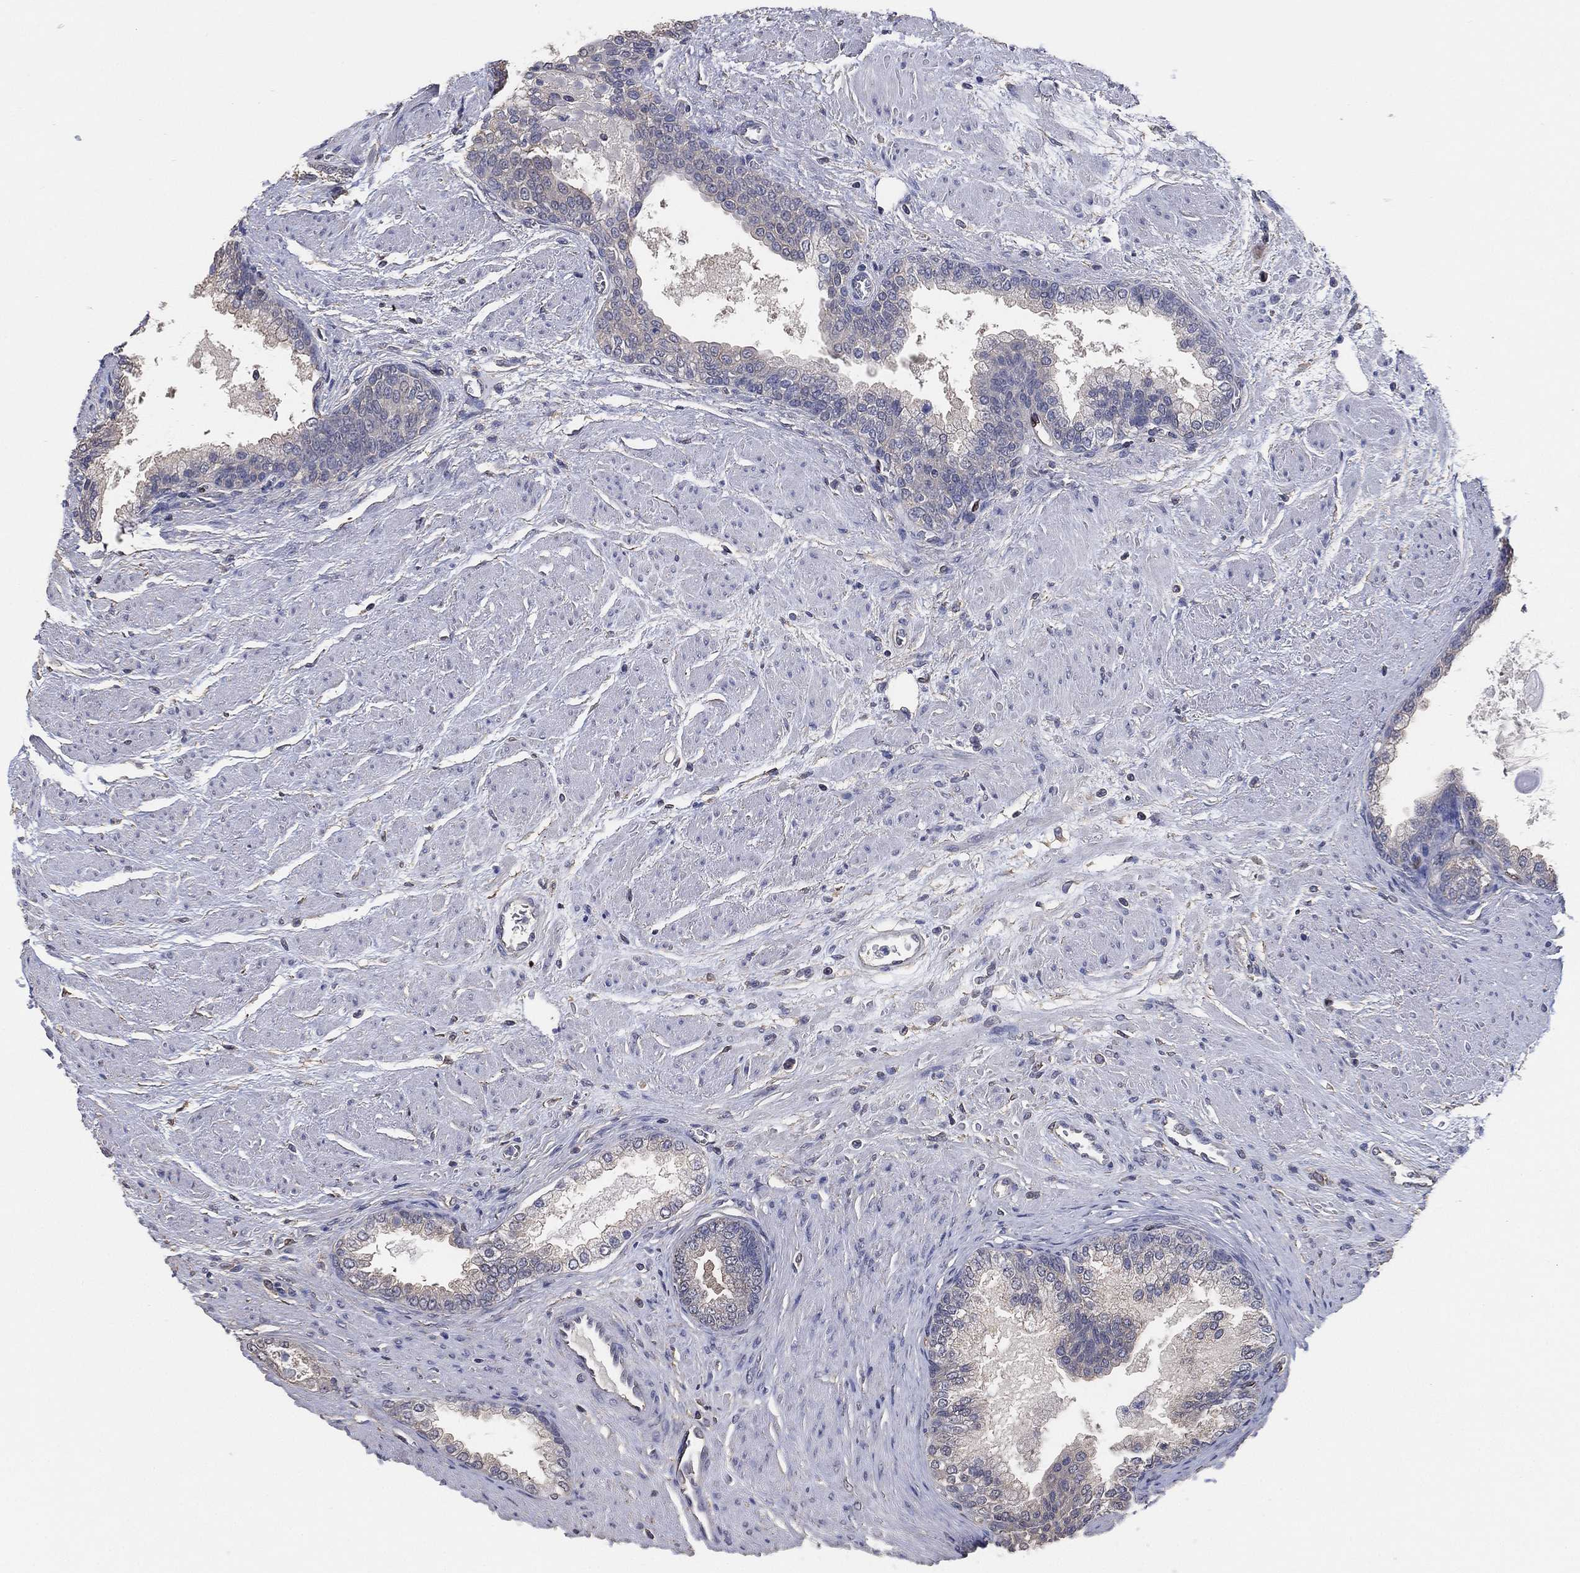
{"staining": {"intensity": "negative", "quantity": "none", "location": "none"}, "tissue": "prostate cancer", "cell_type": "Tumor cells", "image_type": "cancer", "snomed": [{"axis": "morphology", "description": "Adenocarcinoma, NOS"}, {"axis": "topography", "description": "Prostate and seminal vesicle, NOS"}, {"axis": "topography", "description": "Prostate"}], "caption": "Immunohistochemistry (IHC) histopathology image of neoplastic tissue: human prostate cancer stained with DAB (3,3'-diaminobenzidine) demonstrates no significant protein staining in tumor cells.", "gene": "KLK5", "patient": {"sex": "male", "age": 62}}